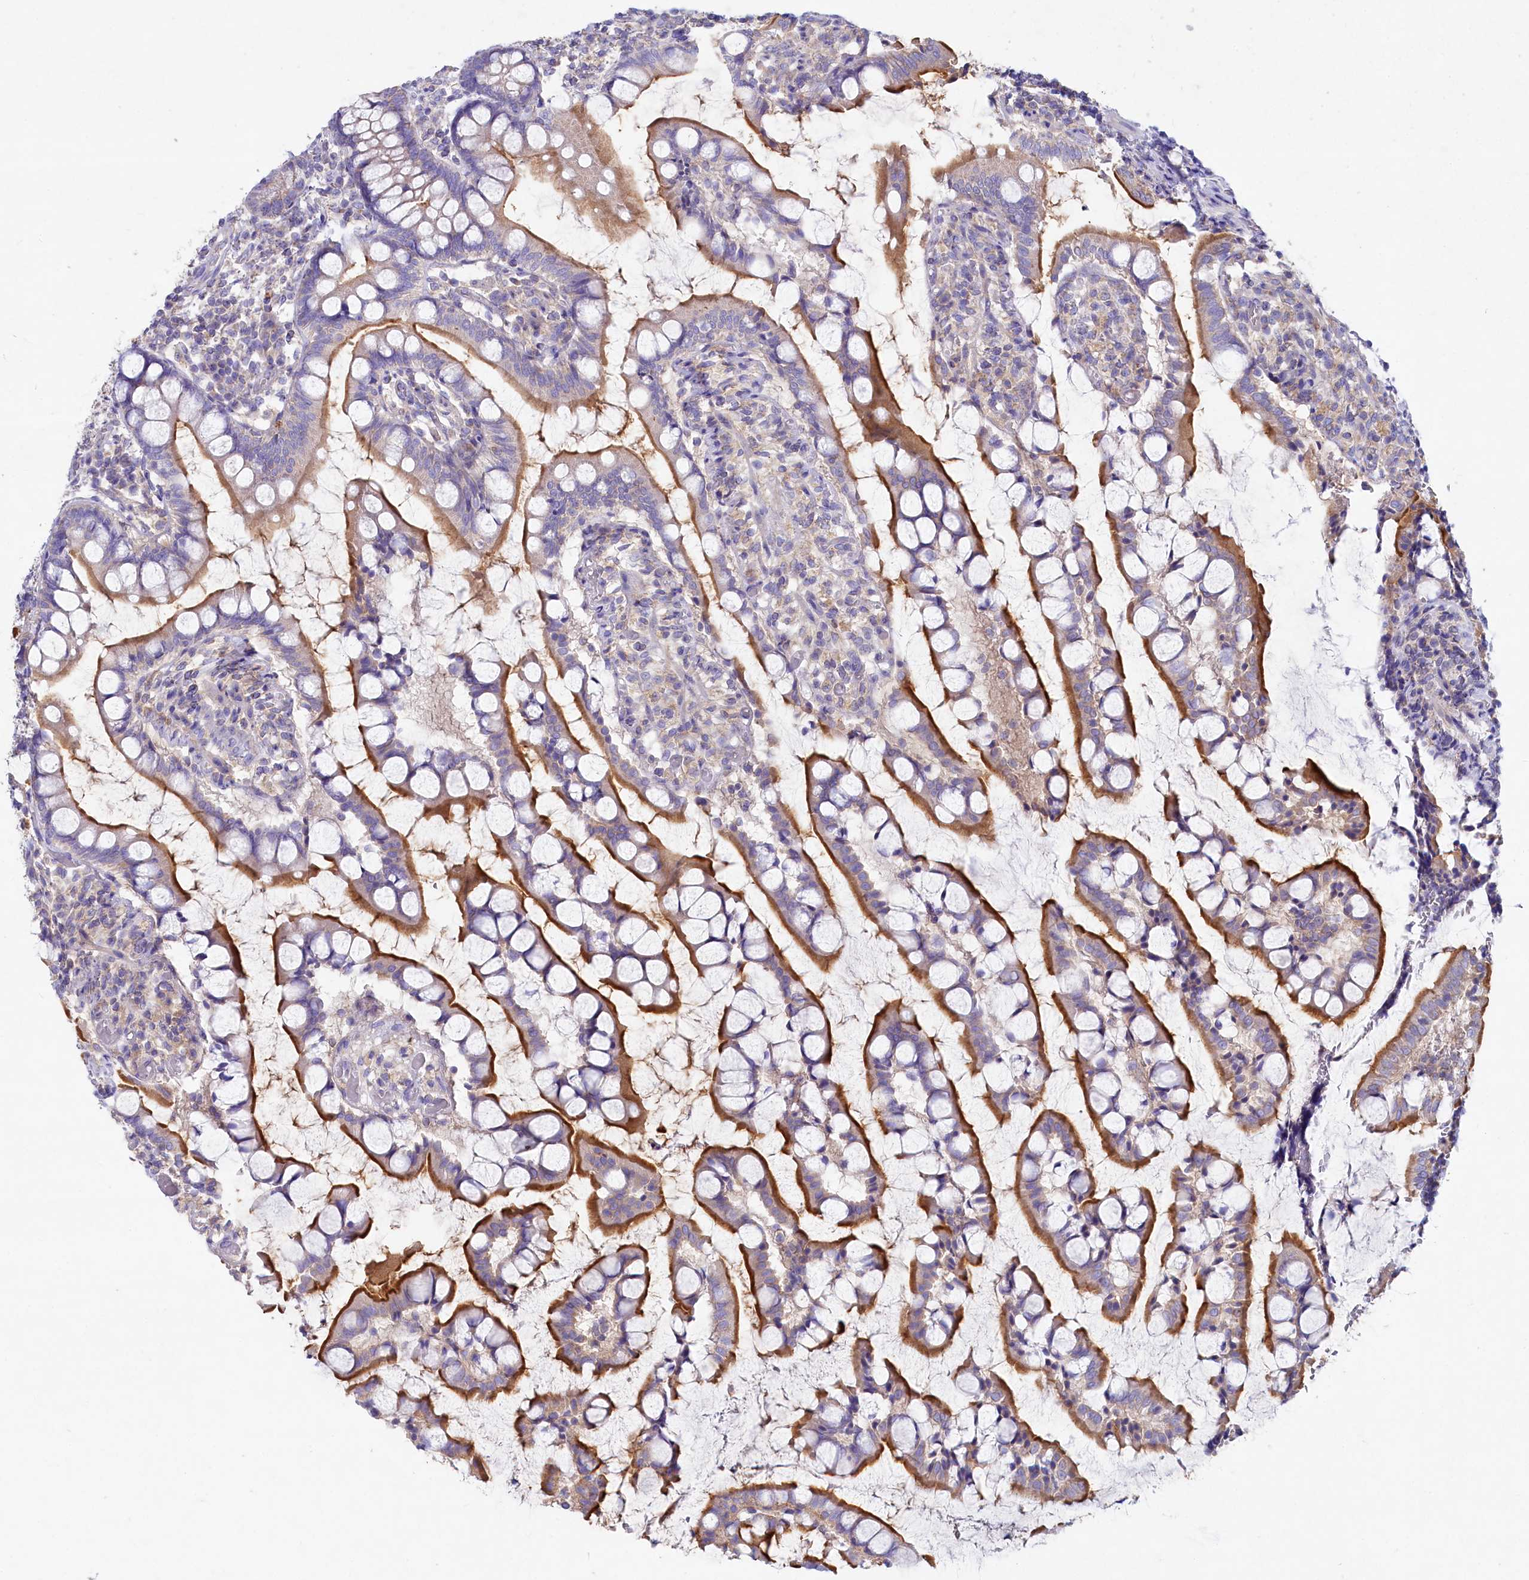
{"staining": {"intensity": "strong", "quantity": ">75%", "location": "cytoplasmic/membranous"}, "tissue": "small intestine", "cell_type": "Glandular cells", "image_type": "normal", "snomed": [{"axis": "morphology", "description": "Normal tissue, NOS"}, {"axis": "topography", "description": "Small intestine"}], "caption": "A photomicrograph showing strong cytoplasmic/membranous staining in about >75% of glandular cells in normal small intestine, as visualized by brown immunohistochemical staining.", "gene": "VPS26B", "patient": {"sex": "male", "age": 52}}